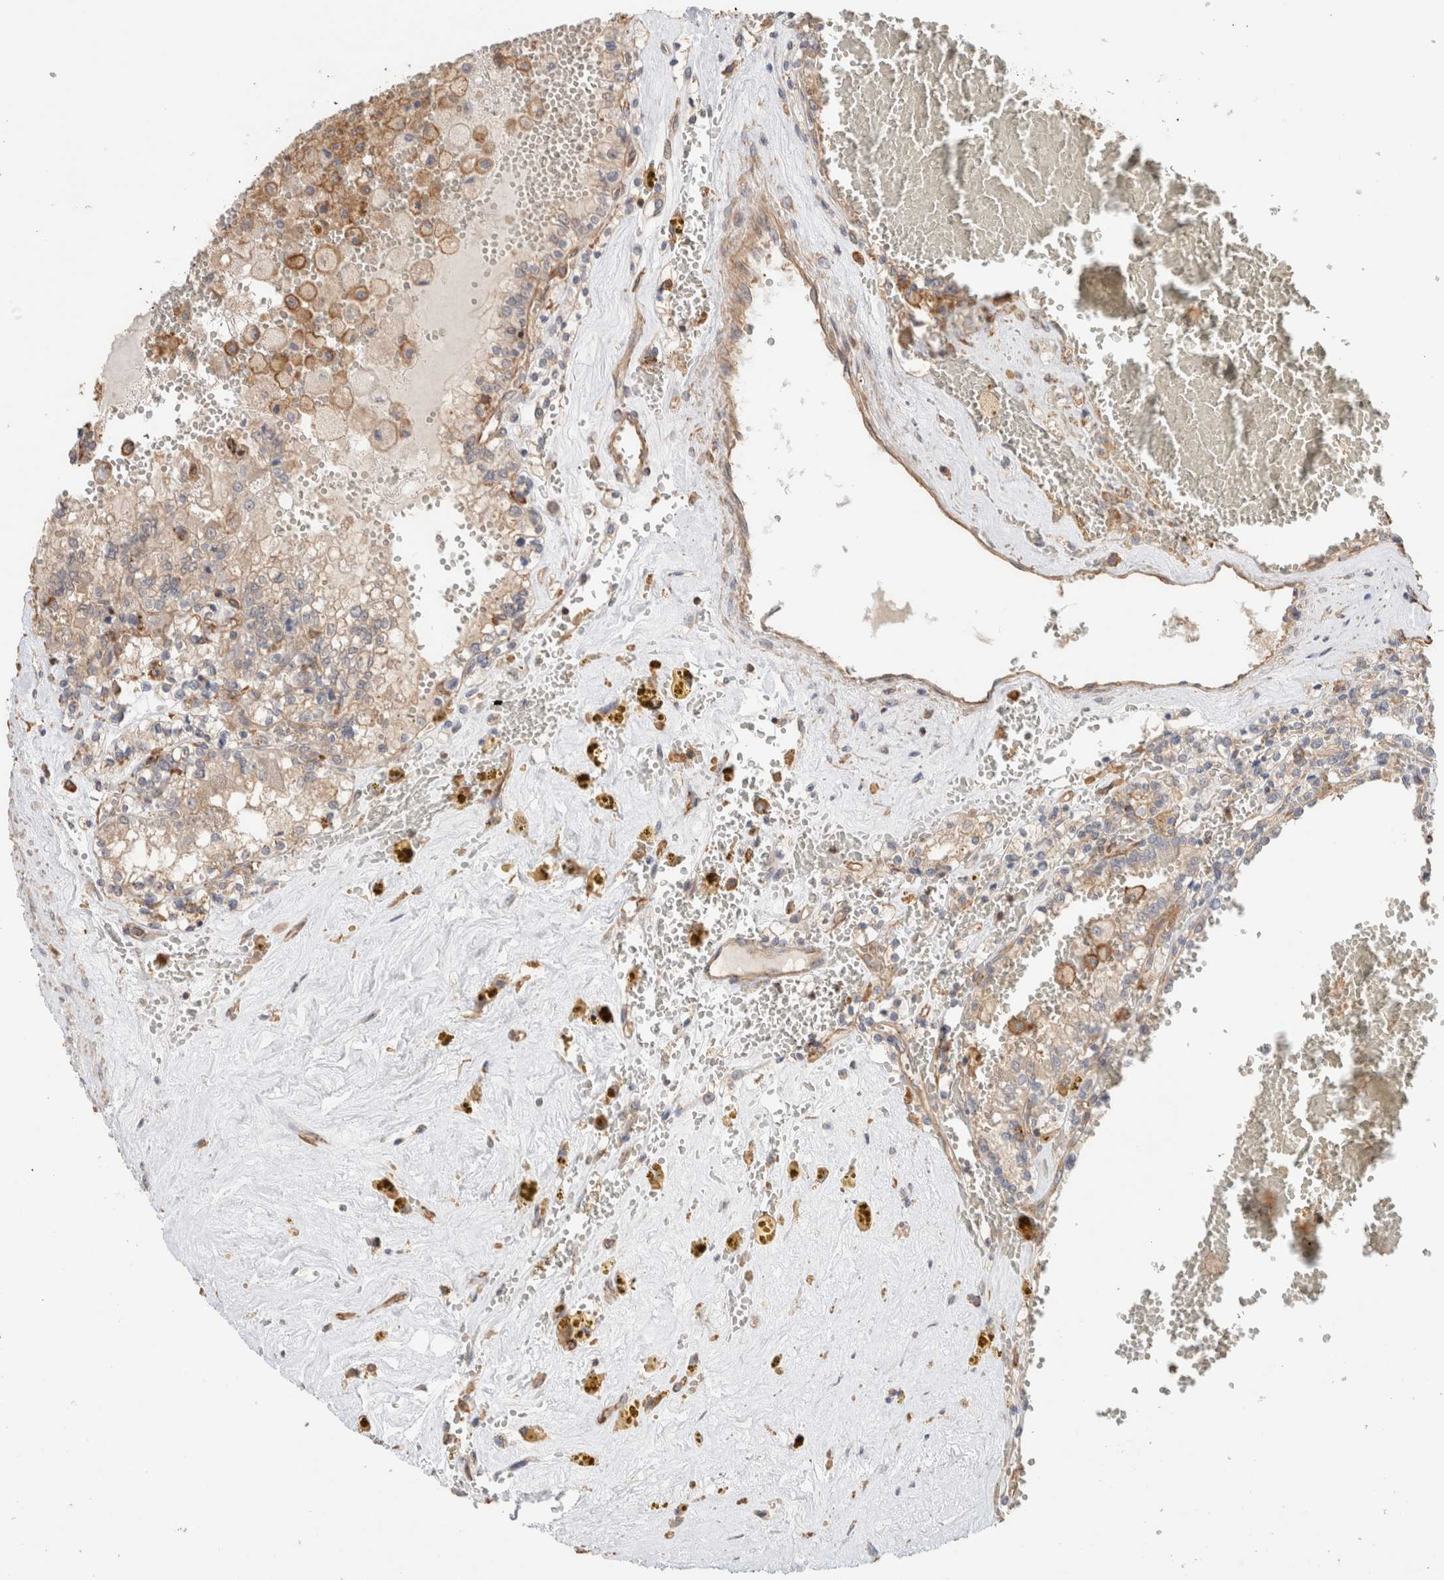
{"staining": {"intensity": "negative", "quantity": "none", "location": "none"}, "tissue": "renal cancer", "cell_type": "Tumor cells", "image_type": "cancer", "snomed": [{"axis": "morphology", "description": "Adenocarcinoma, NOS"}, {"axis": "topography", "description": "Kidney"}], "caption": "An immunohistochemistry (IHC) histopathology image of renal adenocarcinoma is shown. There is no staining in tumor cells of renal adenocarcinoma. Brightfield microscopy of immunohistochemistry stained with DAB (3,3'-diaminobenzidine) (brown) and hematoxylin (blue), captured at high magnification.", "gene": "CFAP418", "patient": {"sex": "female", "age": 56}}